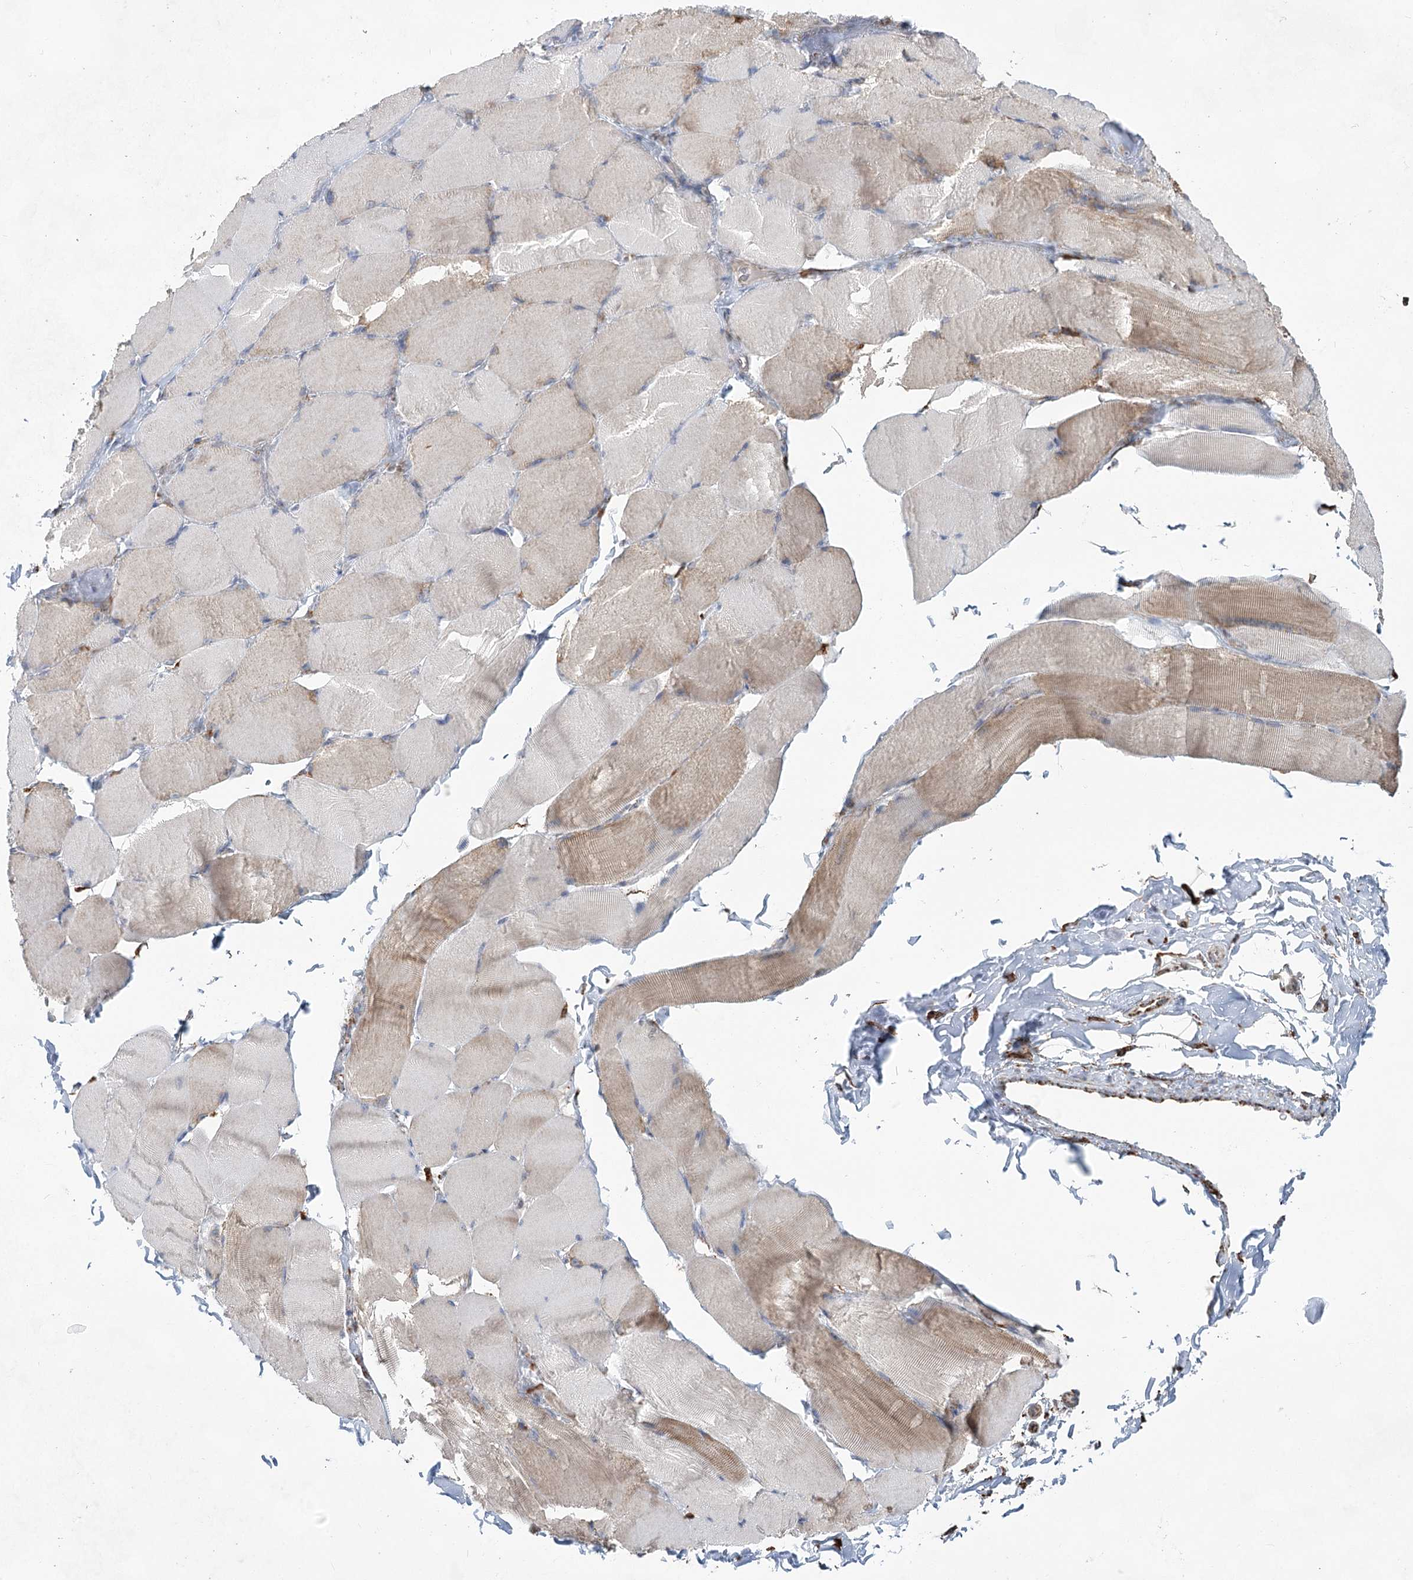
{"staining": {"intensity": "weak", "quantity": "<25%", "location": "cytoplasmic/membranous"}, "tissue": "skeletal muscle", "cell_type": "Myocytes", "image_type": "normal", "snomed": [{"axis": "morphology", "description": "Normal tissue, NOS"}, {"axis": "topography", "description": "Skin"}, {"axis": "topography", "description": "Skeletal muscle"}], "caption": "Benign skeletal muscle was stained to show a protein in brown. There is no significant positivity in myocytes. The staining was performed using DAB (3,3'-diaminobenzidine) to visualize the protein expression in brown, while the nuclei were stained in blue with hematoxylin (Magnification: 20x).", "gene": "CWF19L1", "patient": {"sex": "male", "age": 83}}